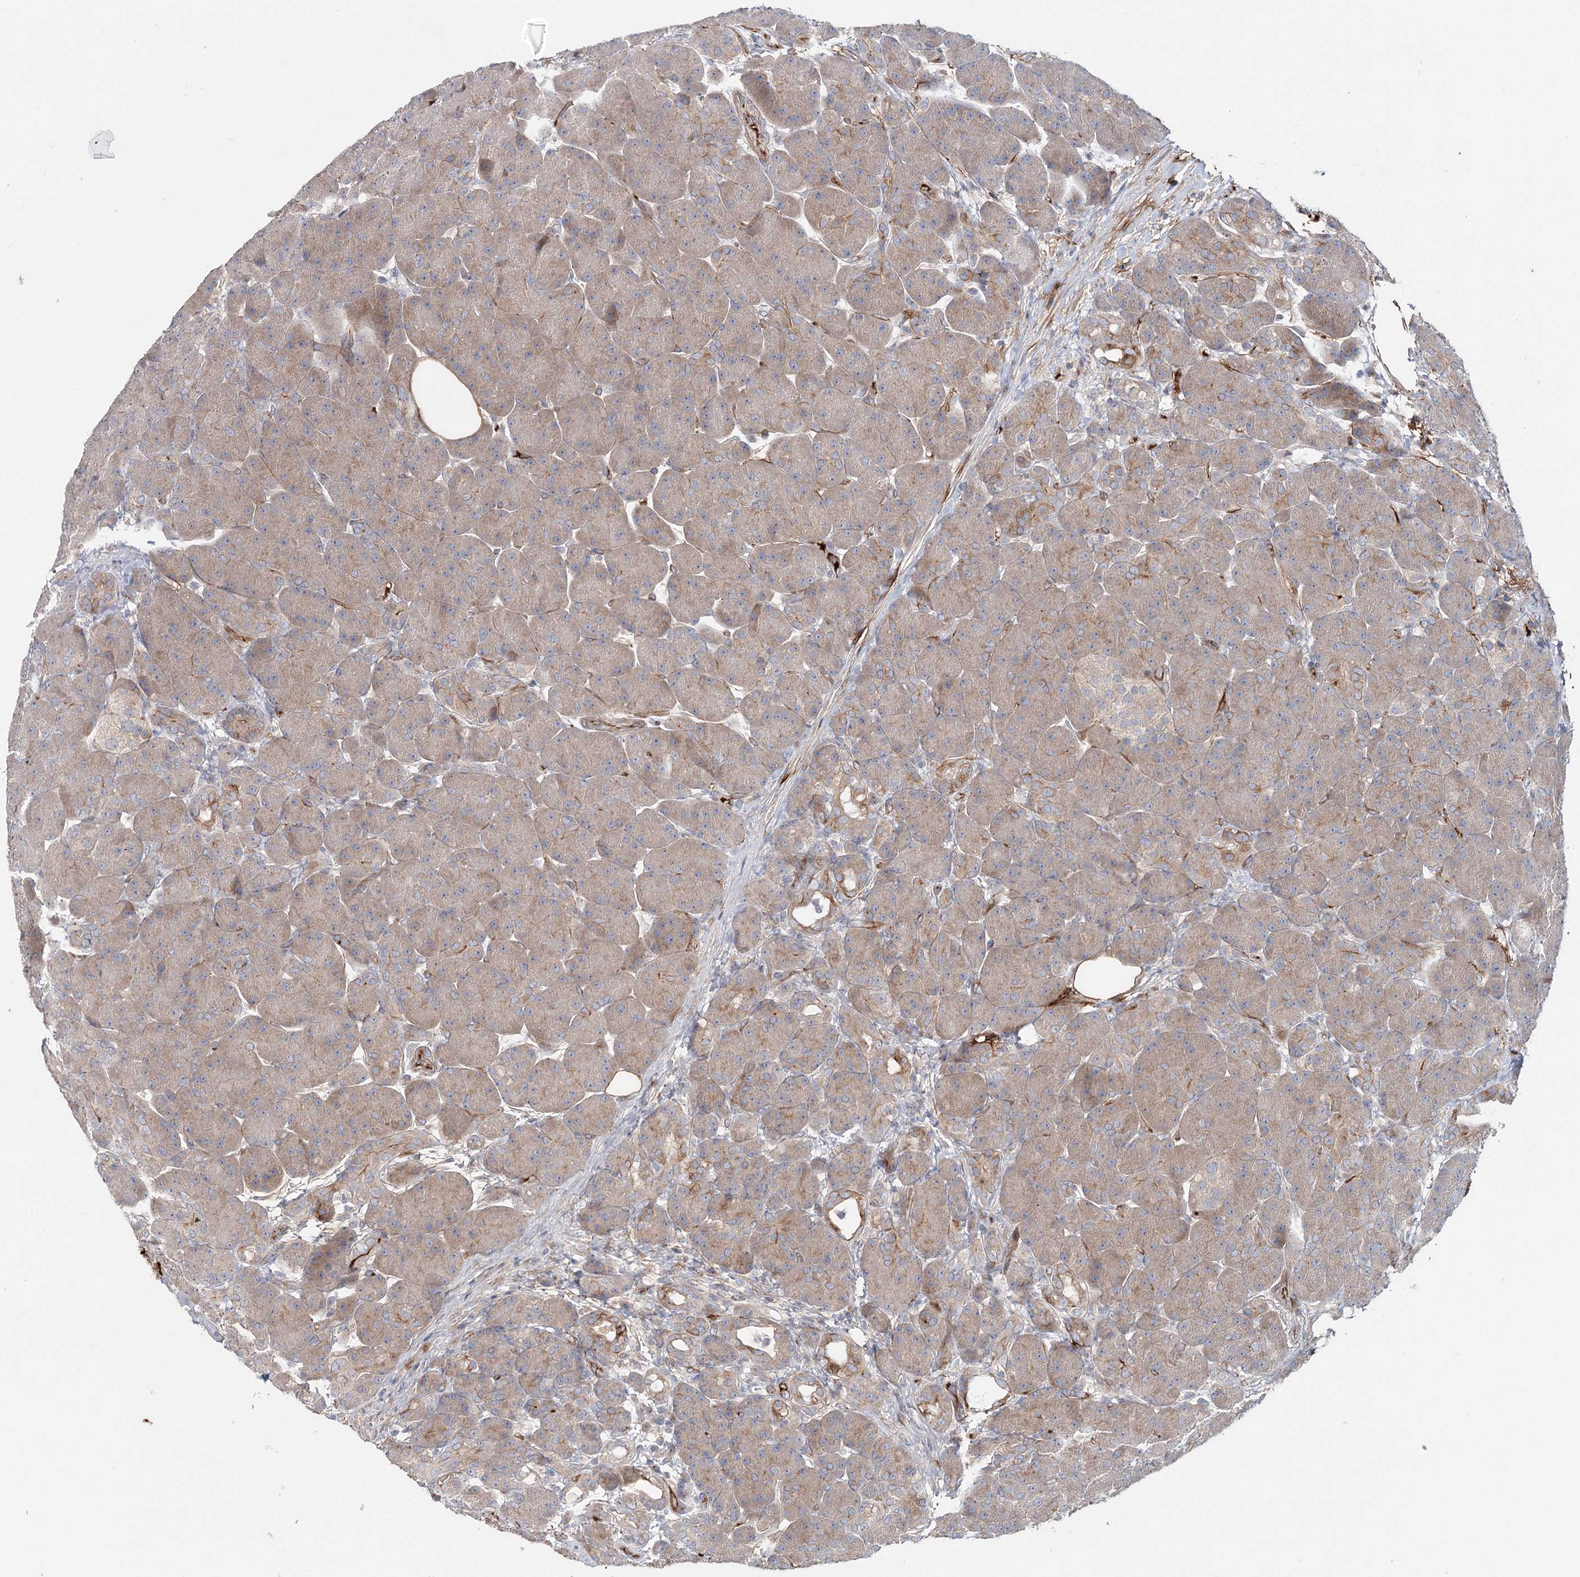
{"staining": {"intensity": "weak", "quantity": "25%-75%", "location": "cytoplasmic/membranous"}, "tissue": "pancreas", "cell_type": "Exocrine glandular cells", "image_type": "normal", "snomed": [{"axis": "morphology", "description": "Normal tissue, NOS"}, {"axis": "topography", "description": "Pancreas"}], "caption": "An IHC histopathology image of benign tissue is shown. Protein staining in brown shows weak cytoplasmic/membranous positivity in pancreas within exocrine glandular cells. The protein is shown in brown color, while the nuclei are stained blue.", "gene": "ALKBH8", "patient": {"sex": "male", "age": 63}}